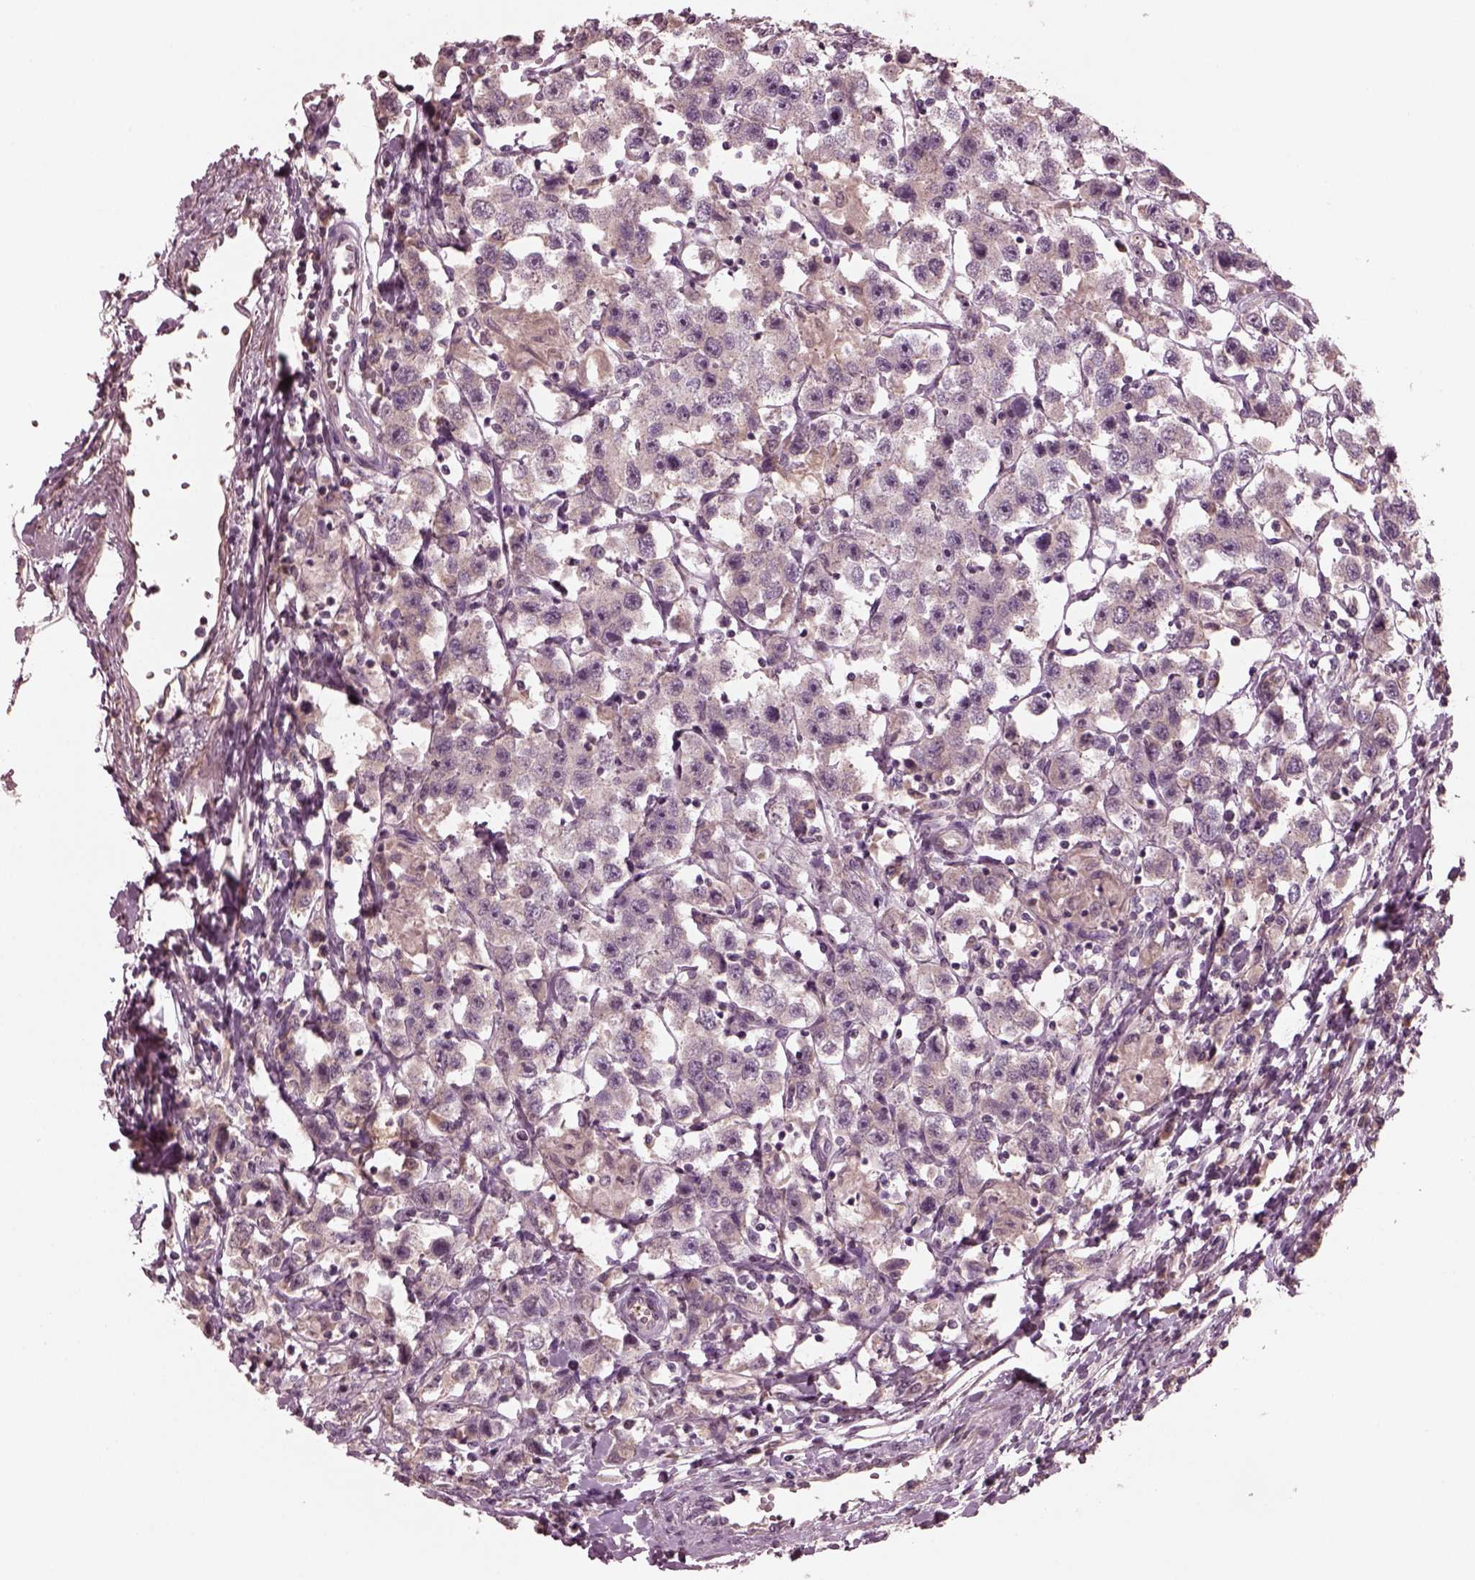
{"staining": {"intensity": "negative", "quantity": "none", "location": "none"}, "tissue": "testis cancer", "cell_type": "Tumor cells", "image_type": "cancer", "snomed": [{"axis": "morphology", "description": "Seminoma, NOS"}, {"axis": "topography", "description": "Testis"}], "caption": "DAB (3,3'-diaminobenzidine) immunohistochemical staining of testis cancer (seminoma) displays no significant positivity in tumor cells. (Stains: DAB immunohistochemistry with hematoxylin counter stain, Microscopy: brightfield microscopy at high magnification).", "gene": "PORCN", "patient": {"sex": "male", "age": 45}}